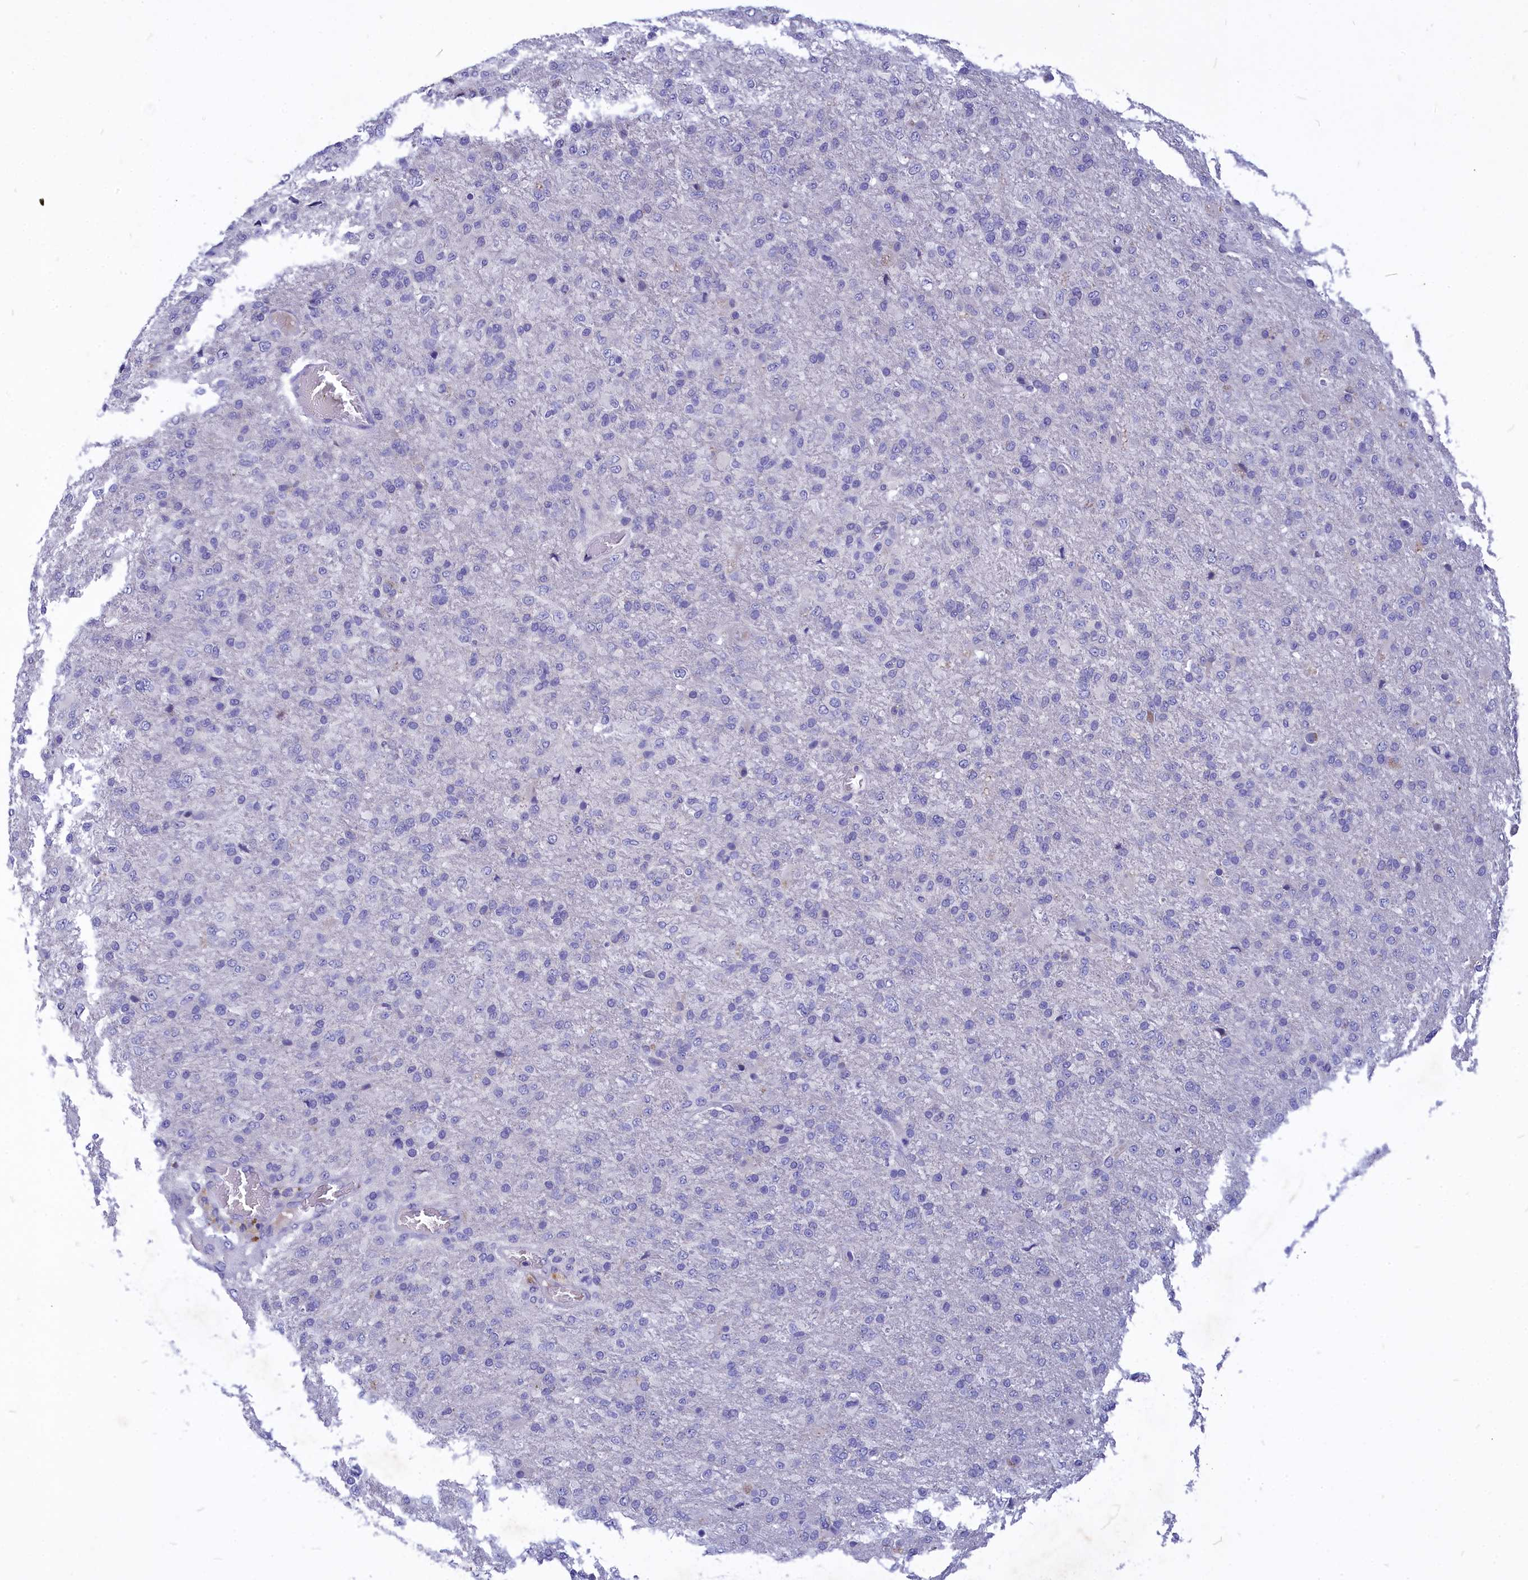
{"staining": {"intensity": "negative", "quantity": "none", "location": "none"}, "tissue": "glioma", "cell_type": "Tumor cells", "image_type": "cancer", "snomed": [{"axis": "morphology", "description": "Glioma, malignant, High grade"}, {"axis": "topography", "description": "Brain"}], "caption": "Tumor cells are negative for protein expression in human glioma.", "gene": "DEFB119", "patient": {"sex": "female", "age": 74}}